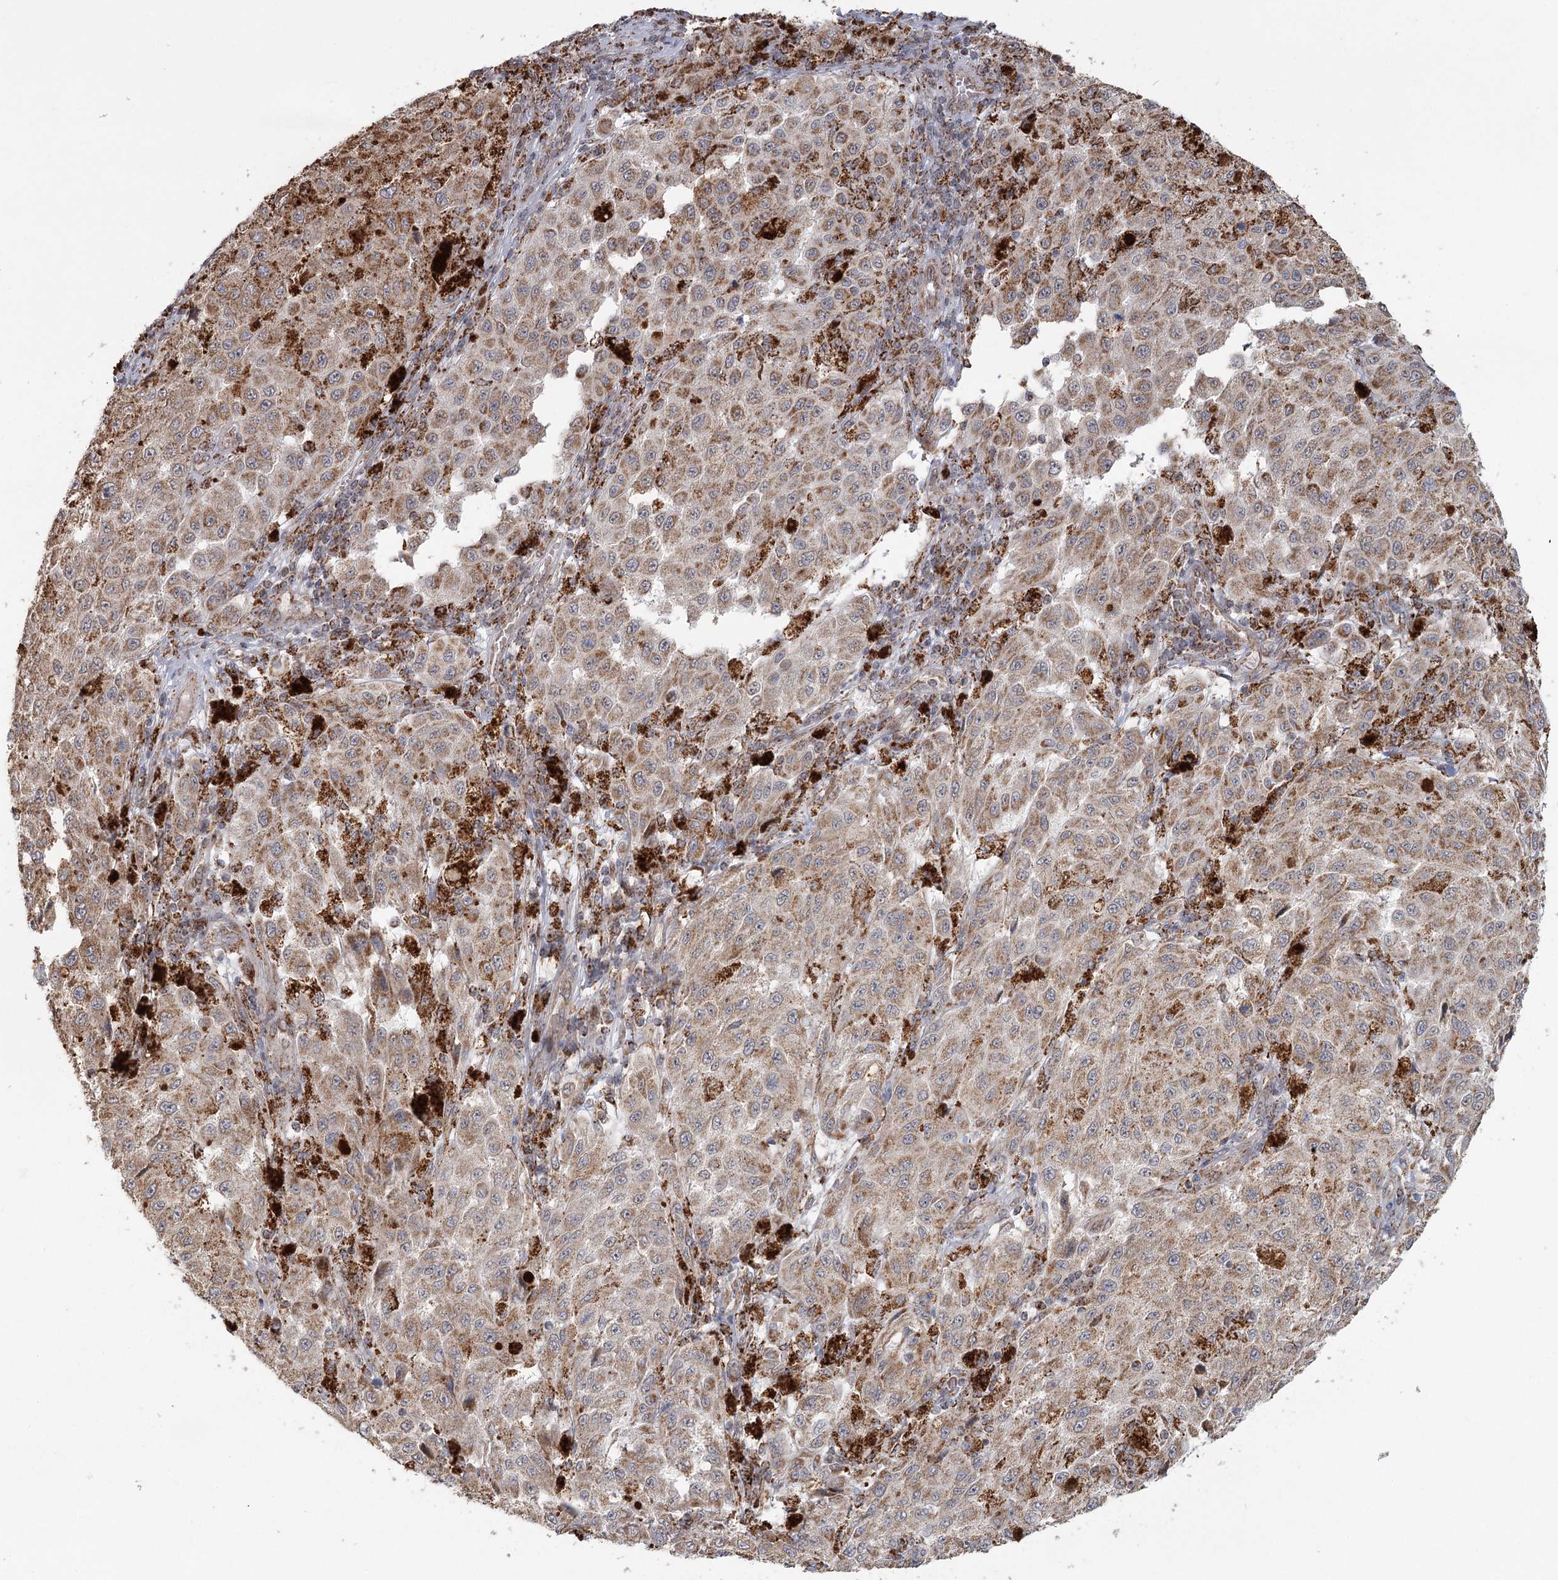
{"staining": {"intensity": "moderate", "quantity": ">75%", "location": "cytoplasmic/membranous"}, "tissue": "melanoma", "cell_type": "Tumor cells", "image_type": "cancer", "snomed": [{"axis": "morphology", "description": "Malignant melanoma, NOS"}, {"axis": "topography", "description": "Skin"}], "caption": "Malignant melanoma stained with a protein marker demonstrates moderate staining in tumor cells.", "gene": "LACTB", "patient": {"sex": "female", "age": 64}}